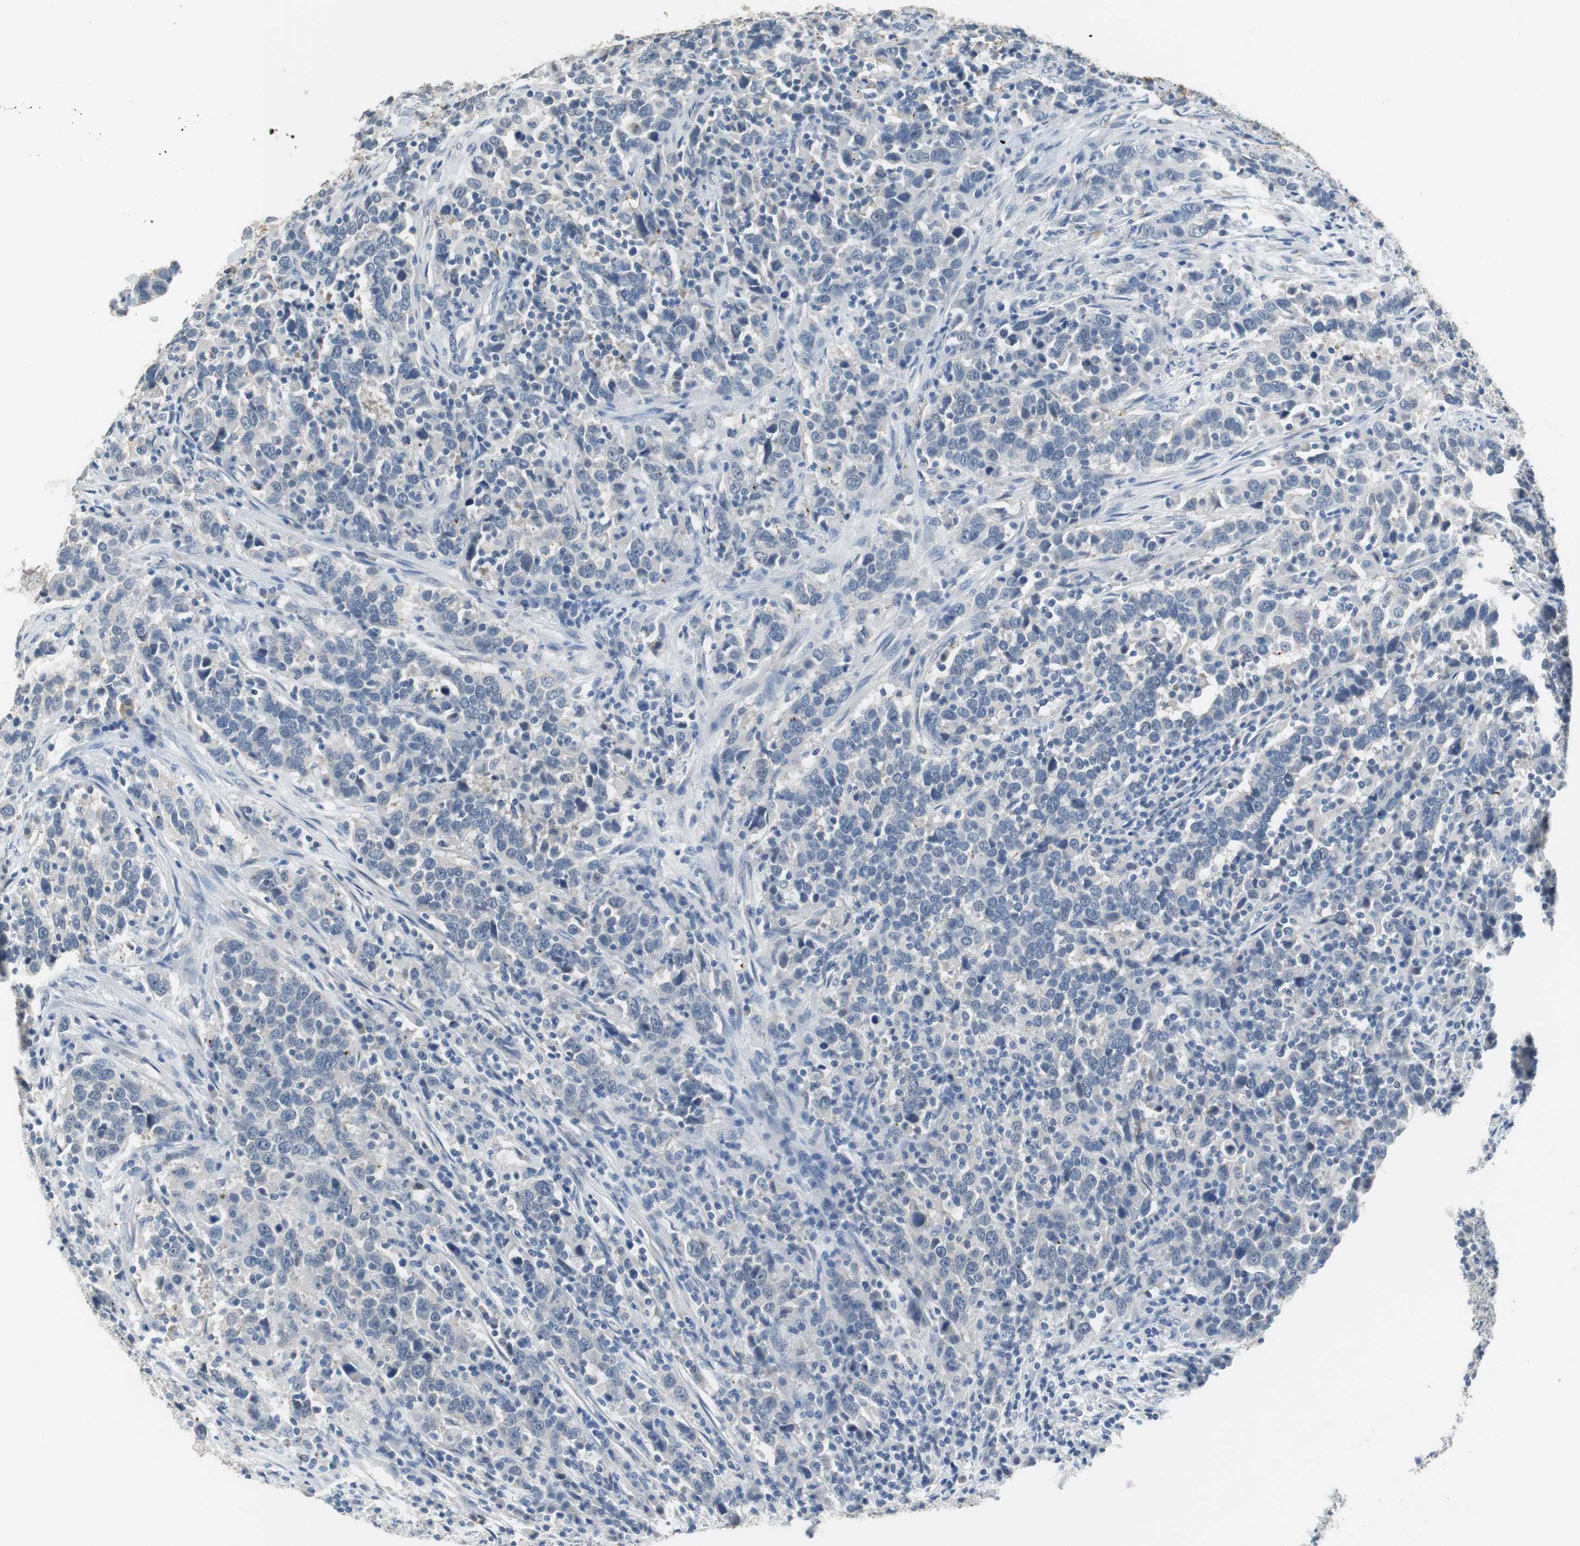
{"staining": {"intensity": "negative", "quantity": "none", "location": "none"}, "tissue": "urothelial cancer", "cell_type": "Tumor cells", "image_type": "cancer", "snomed": [{"axis": "morphology", "description": "Urothelial carcinoma, High grade"}, {"axis": "topography", "description": "Urinary bladder"}], "caption": "Immunohistochemistry of human urothelial cancer reveals no positivity in tumor cells.", "gene": "MUC7", "patient": {"sex": "male", "age": 61}}